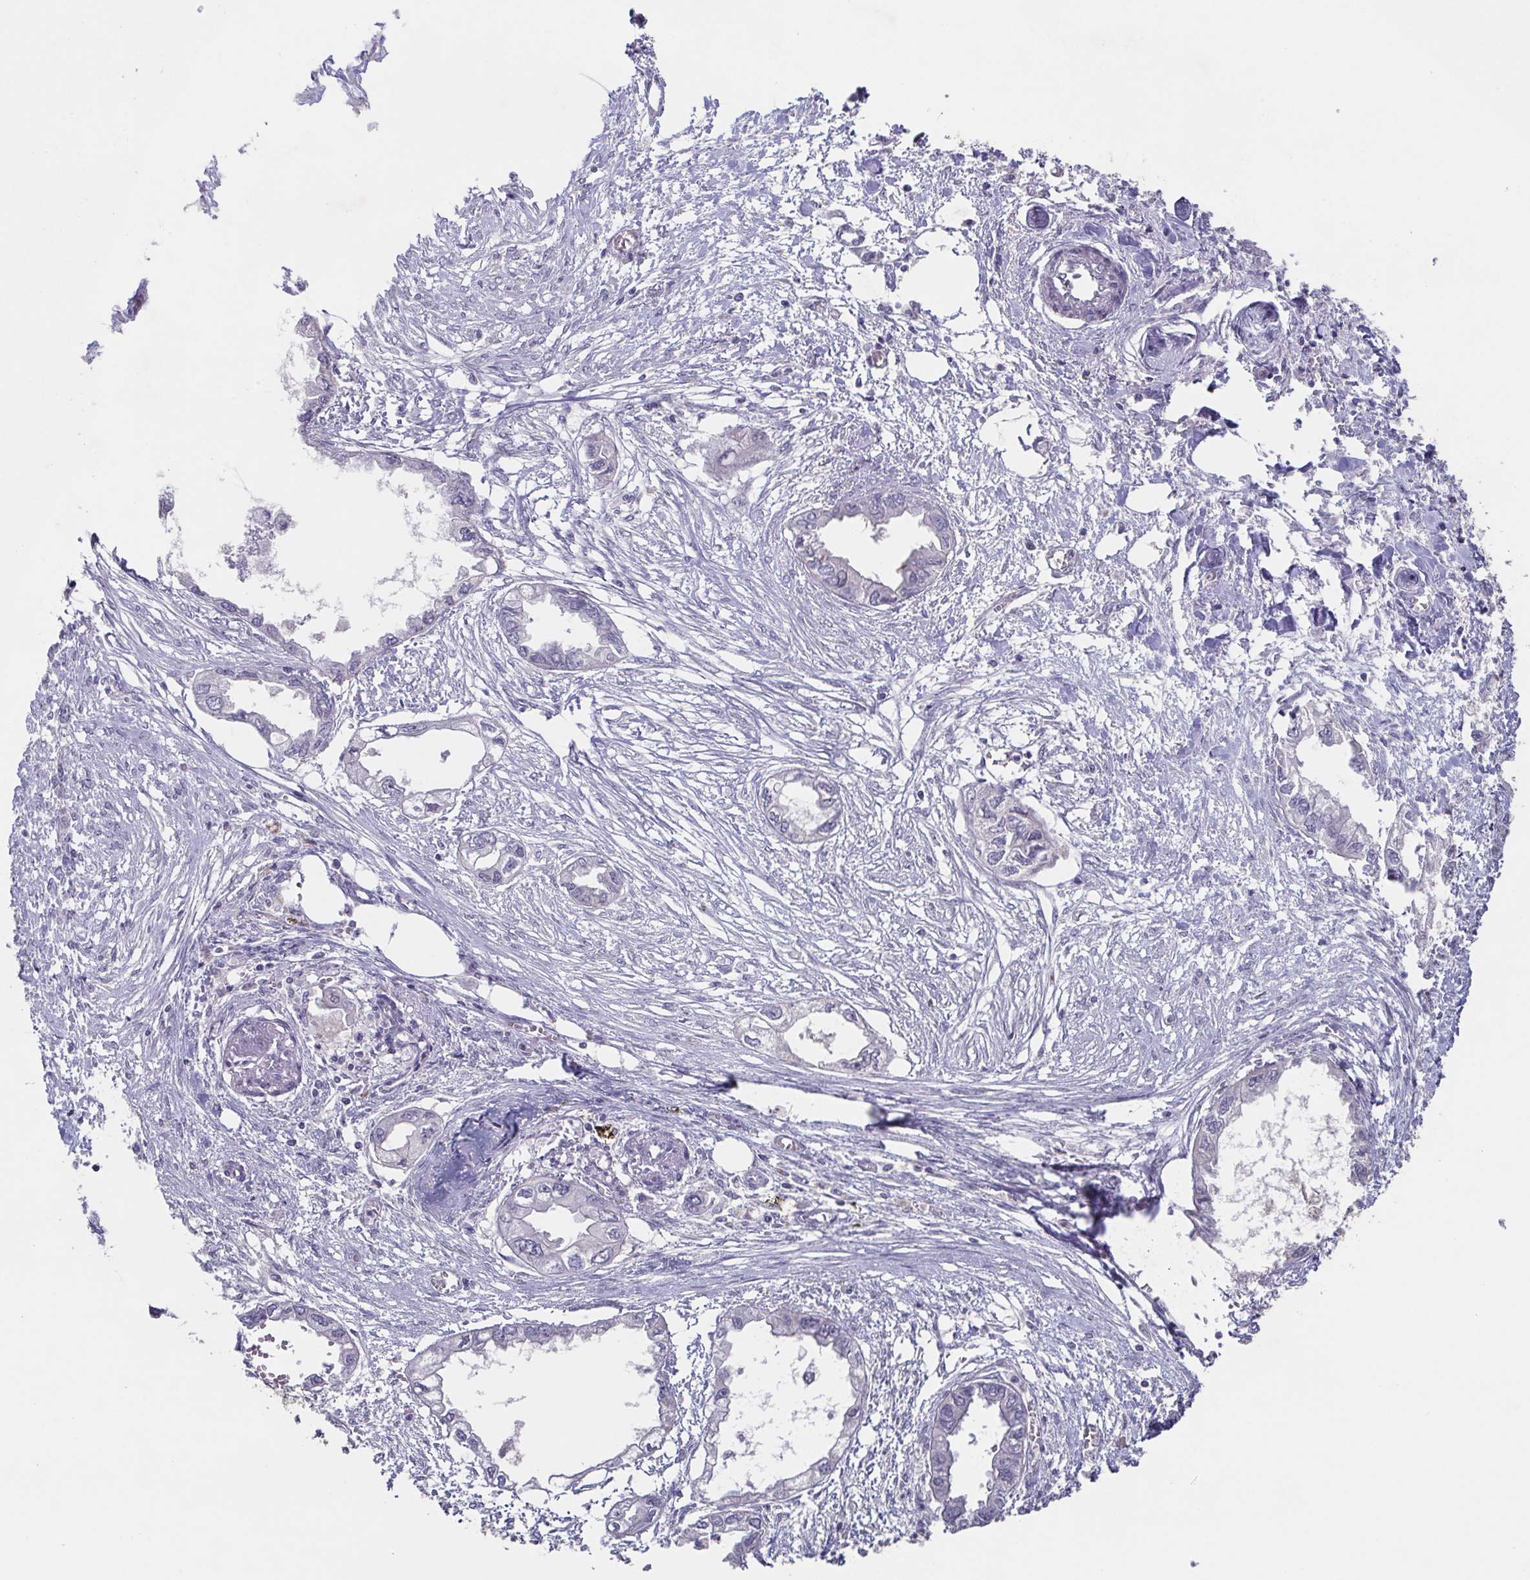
{"staining": {"intensity": "negative", "quantity": "none", "location": "none"}, "tissue": "endometrial cancer", "cell_type": "Tumor cells", "image_type": "cancer", "snomed": [{"axis": "morphology", "description": "Adenocarcinoma, NOS"}, {"axis": "morphology", "description": "Adenocarcinoma, metastatic, NOS"}, {"axis": "topography", "description": "Adipose tissue"}, {"axis": "topography", "description": "Endometrium"}], "caption": "The image shows no staining of tumor cells in endometrial adenocarcinoma.", "gene": "GHRL", "patient": {"sex": "female", "age": 67}}